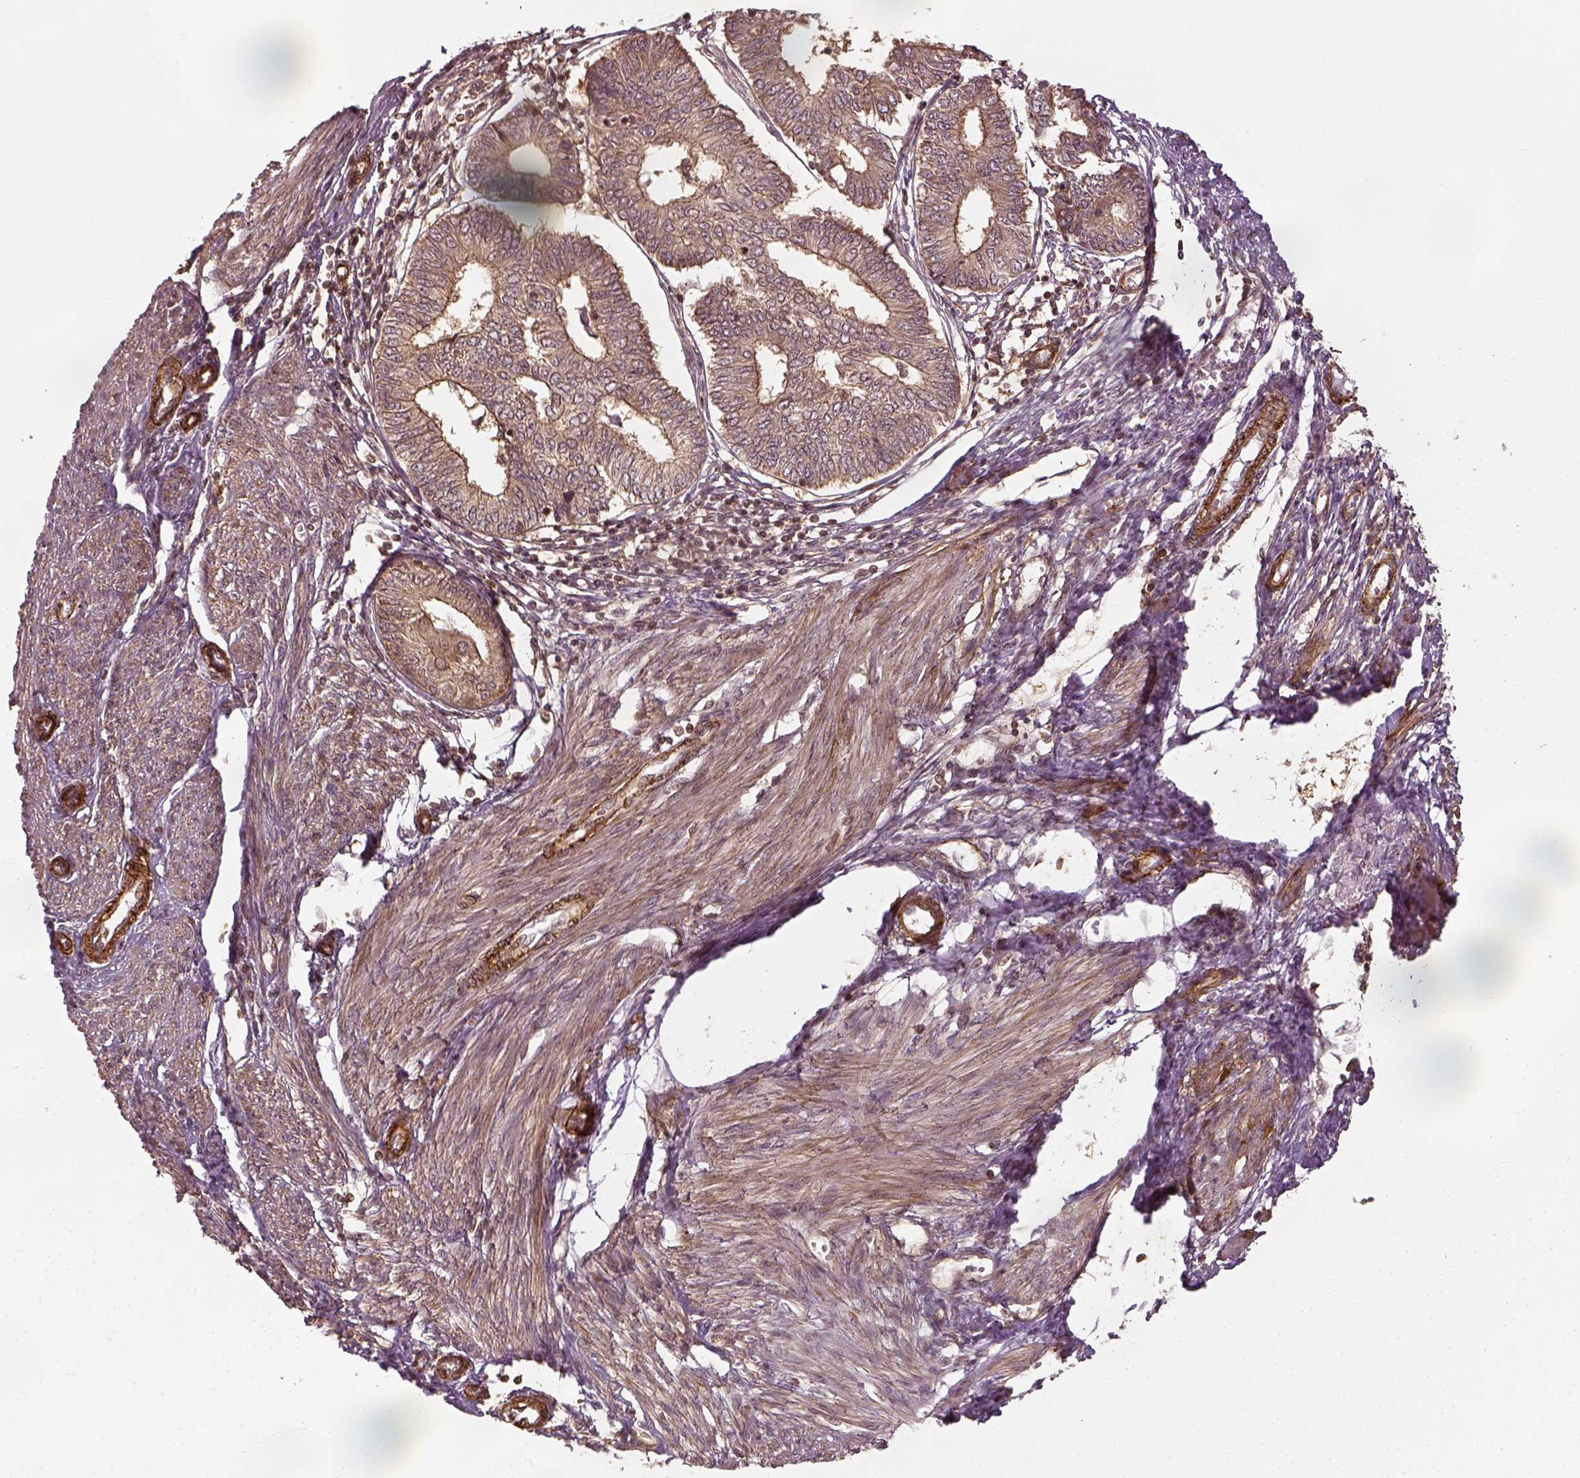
{"staining": {"intensity": "moderate", "quantity": ">75%", "location": "cytoplasmic/membranous"}, "tissue": "endometrial cancer", "cell_type": "Tumor cells", "image_type": "cancer", "snomed": [{"axis": "morphology", "description": "Adenocarcinoma, NOS"}, {"axis": "topography", "description": "Endometrium"}], "caption": "Approximately >75% of tumor cells in human endometrial cancer exhibit moderate cytoplasmic/membranous protein expression as visualized by brown immunohistochemical staining.", "gene": "VEGFA", "patient": {"sex": "female", "age": 68}}